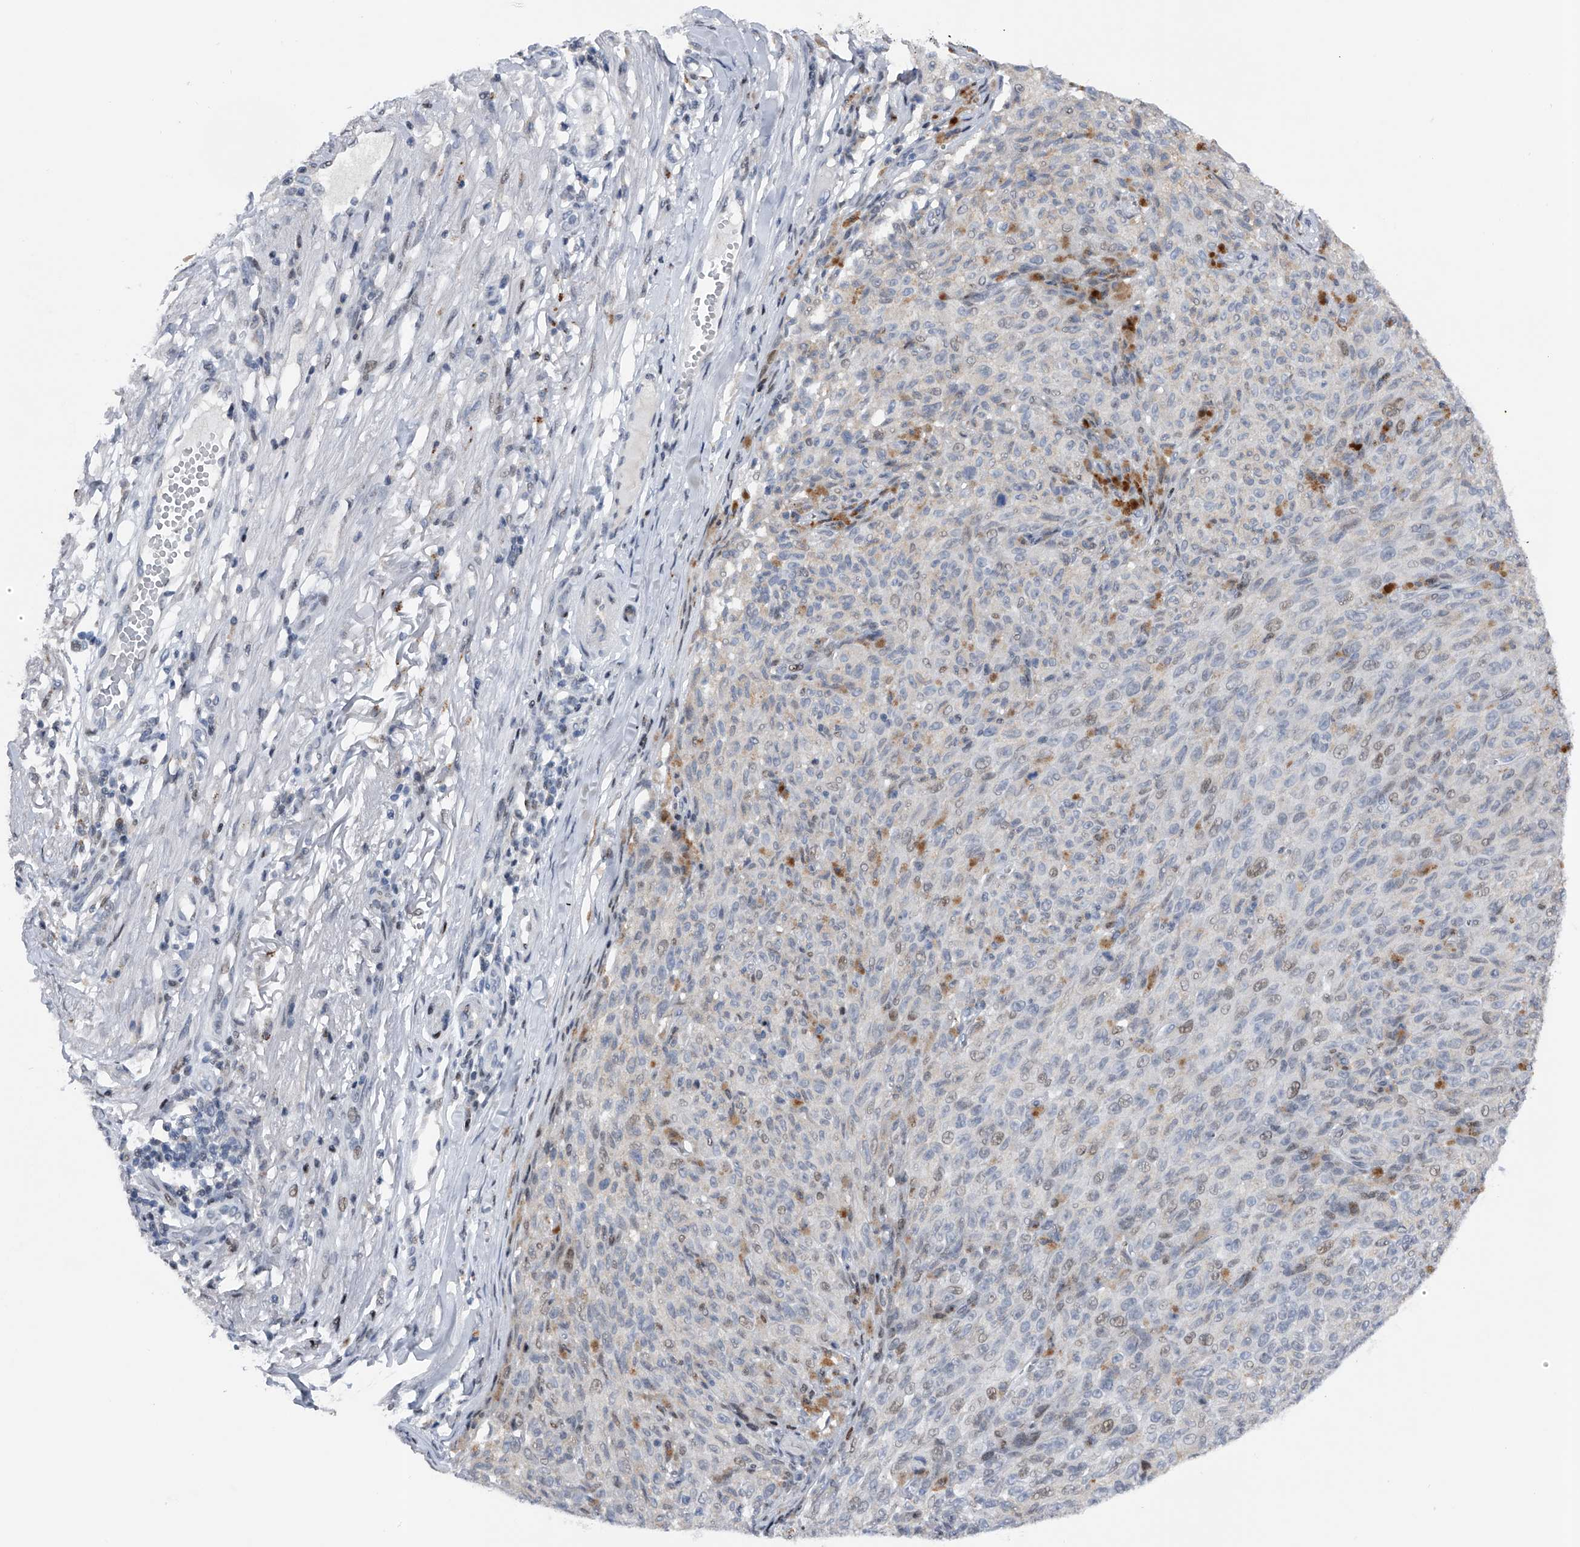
{"staining": {"intensity": "negative", "quantity": "none", "location": "none"}, "tissue": "melanoma", "cell_type": "Tumor cells", "image_type": "cancer", "snomed": [{"axis": "morphology", "description": "Malignant melanoma, NOS"}, {"axis": "topography", "description": "Skin"}], "caption": "DAB (3,3'-diaminobenzidine) immunohistochemical staining of human melanoma exhibits no significant positivity in tumor cells.", "gene": "RWDD2A", "patient": {"sex": "female", "age": 82}}